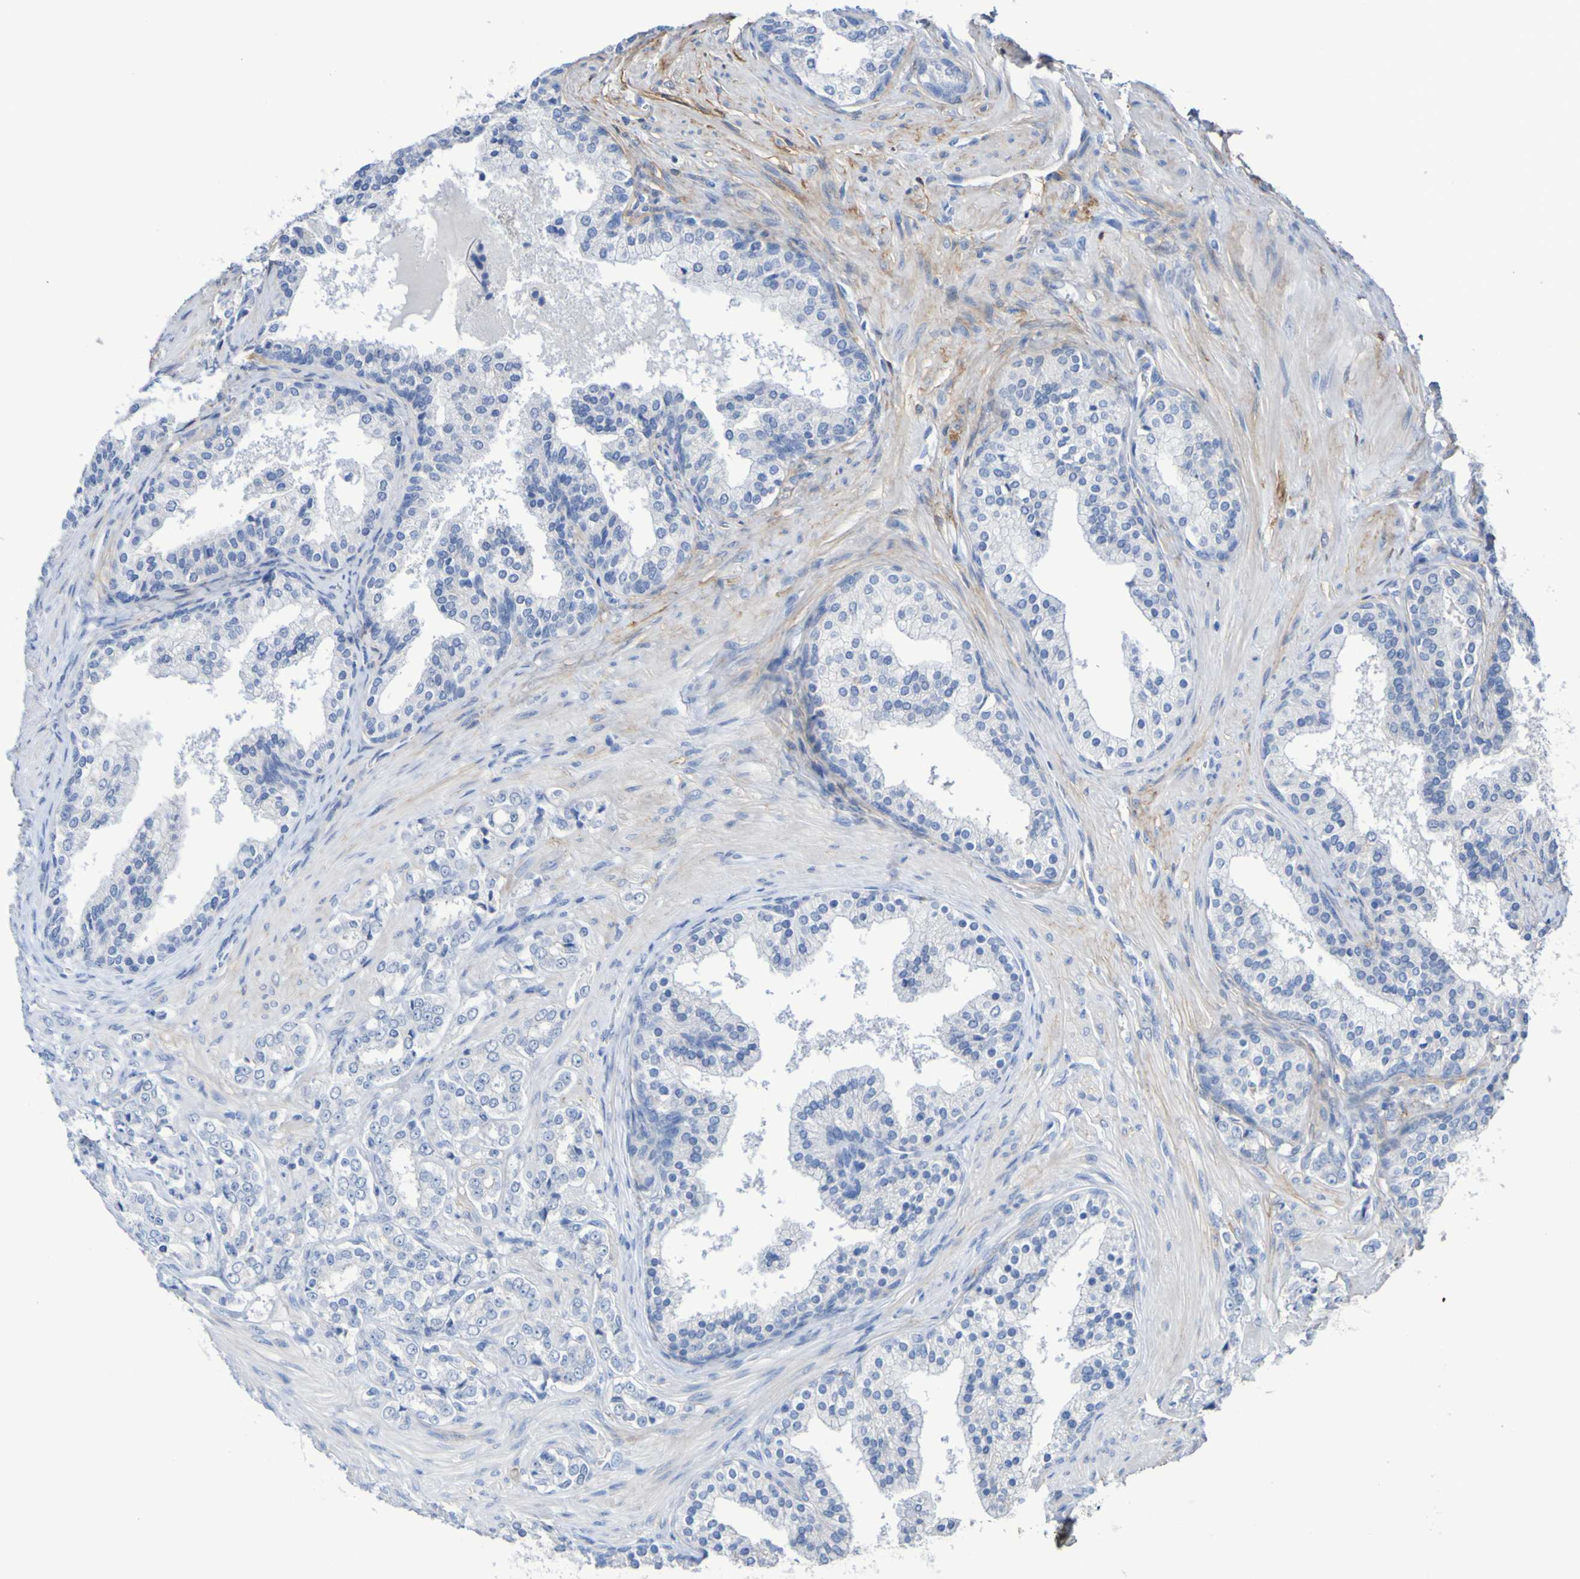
{"staining": {"intensity": "negative", "quantity": "none", "location": "none"}, "tissue": "prostate cancer", "cell_type": "Tumor cells", "image_type": "cancer", "snomed": [{"axis": "morphology", "description": "Adenocarcinoma, Low grade"}, {"axis": "topography", "description": "Prostate"}], "caption": "Adenocarcinoma (low-grade) (prostate) was stained to show a protein in brown. There is no significant positivity in tumor cells. (DAB IHC with hematoxylin counter stain).", "gene": "SGCB", "patient": {"sex": "male", "age": 60}}